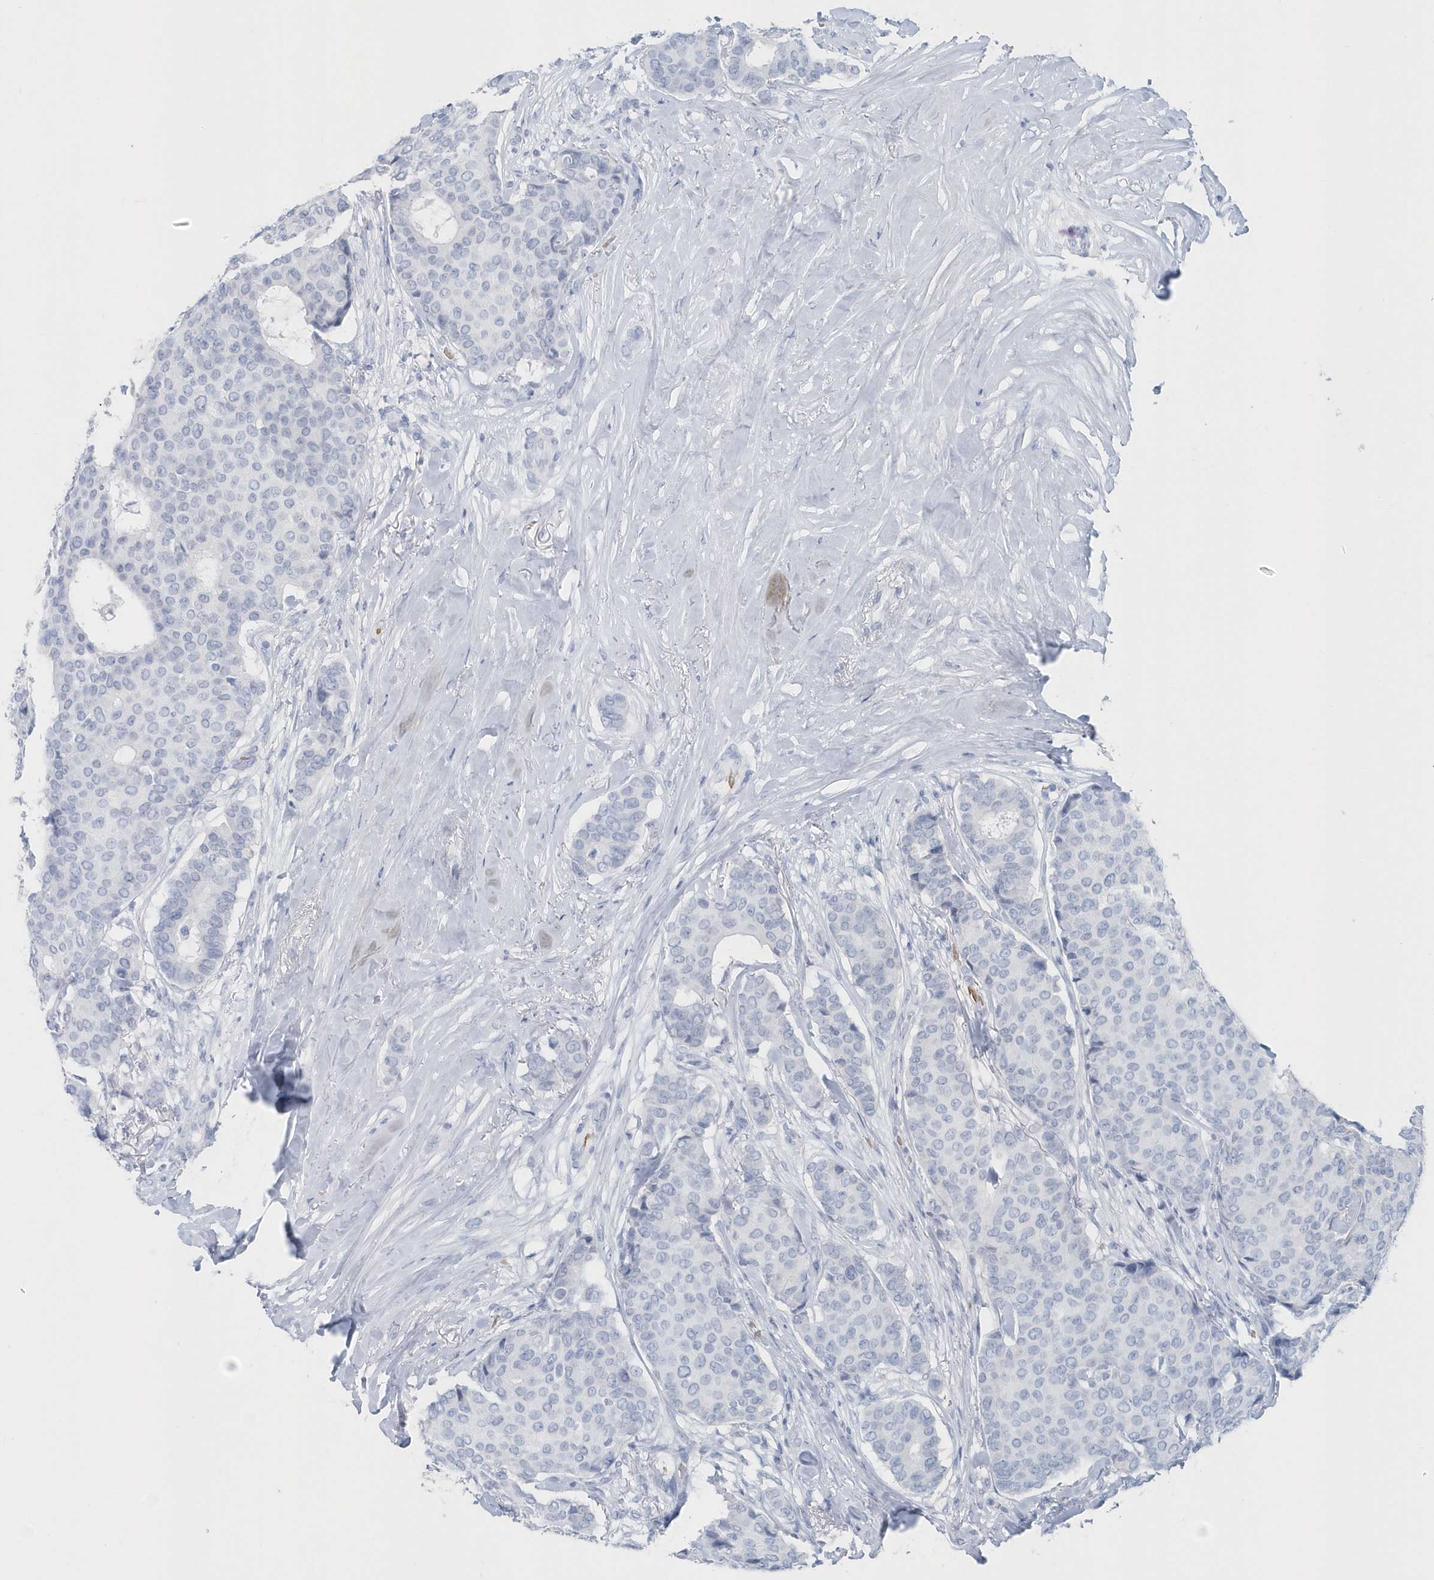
{"staining": {"intensity": "negative", "quantity": "none", "location": "none"}, "tissue": "breast cancer", "cell_type": "Tumor cells", "image_type": "cancer", "snomed": [{"axis": "morphology", "description": "Duct carcinoma"}, {"axis": "topography", "description": "Breast"}], "caption": "Human infiltrating ductal carcinoma (breast) stained for a protein using immunohistochemistry exhibits no expression in tumor cells.", "gene": "HBA2", "patient": {"sex": "female", "age": 75}}